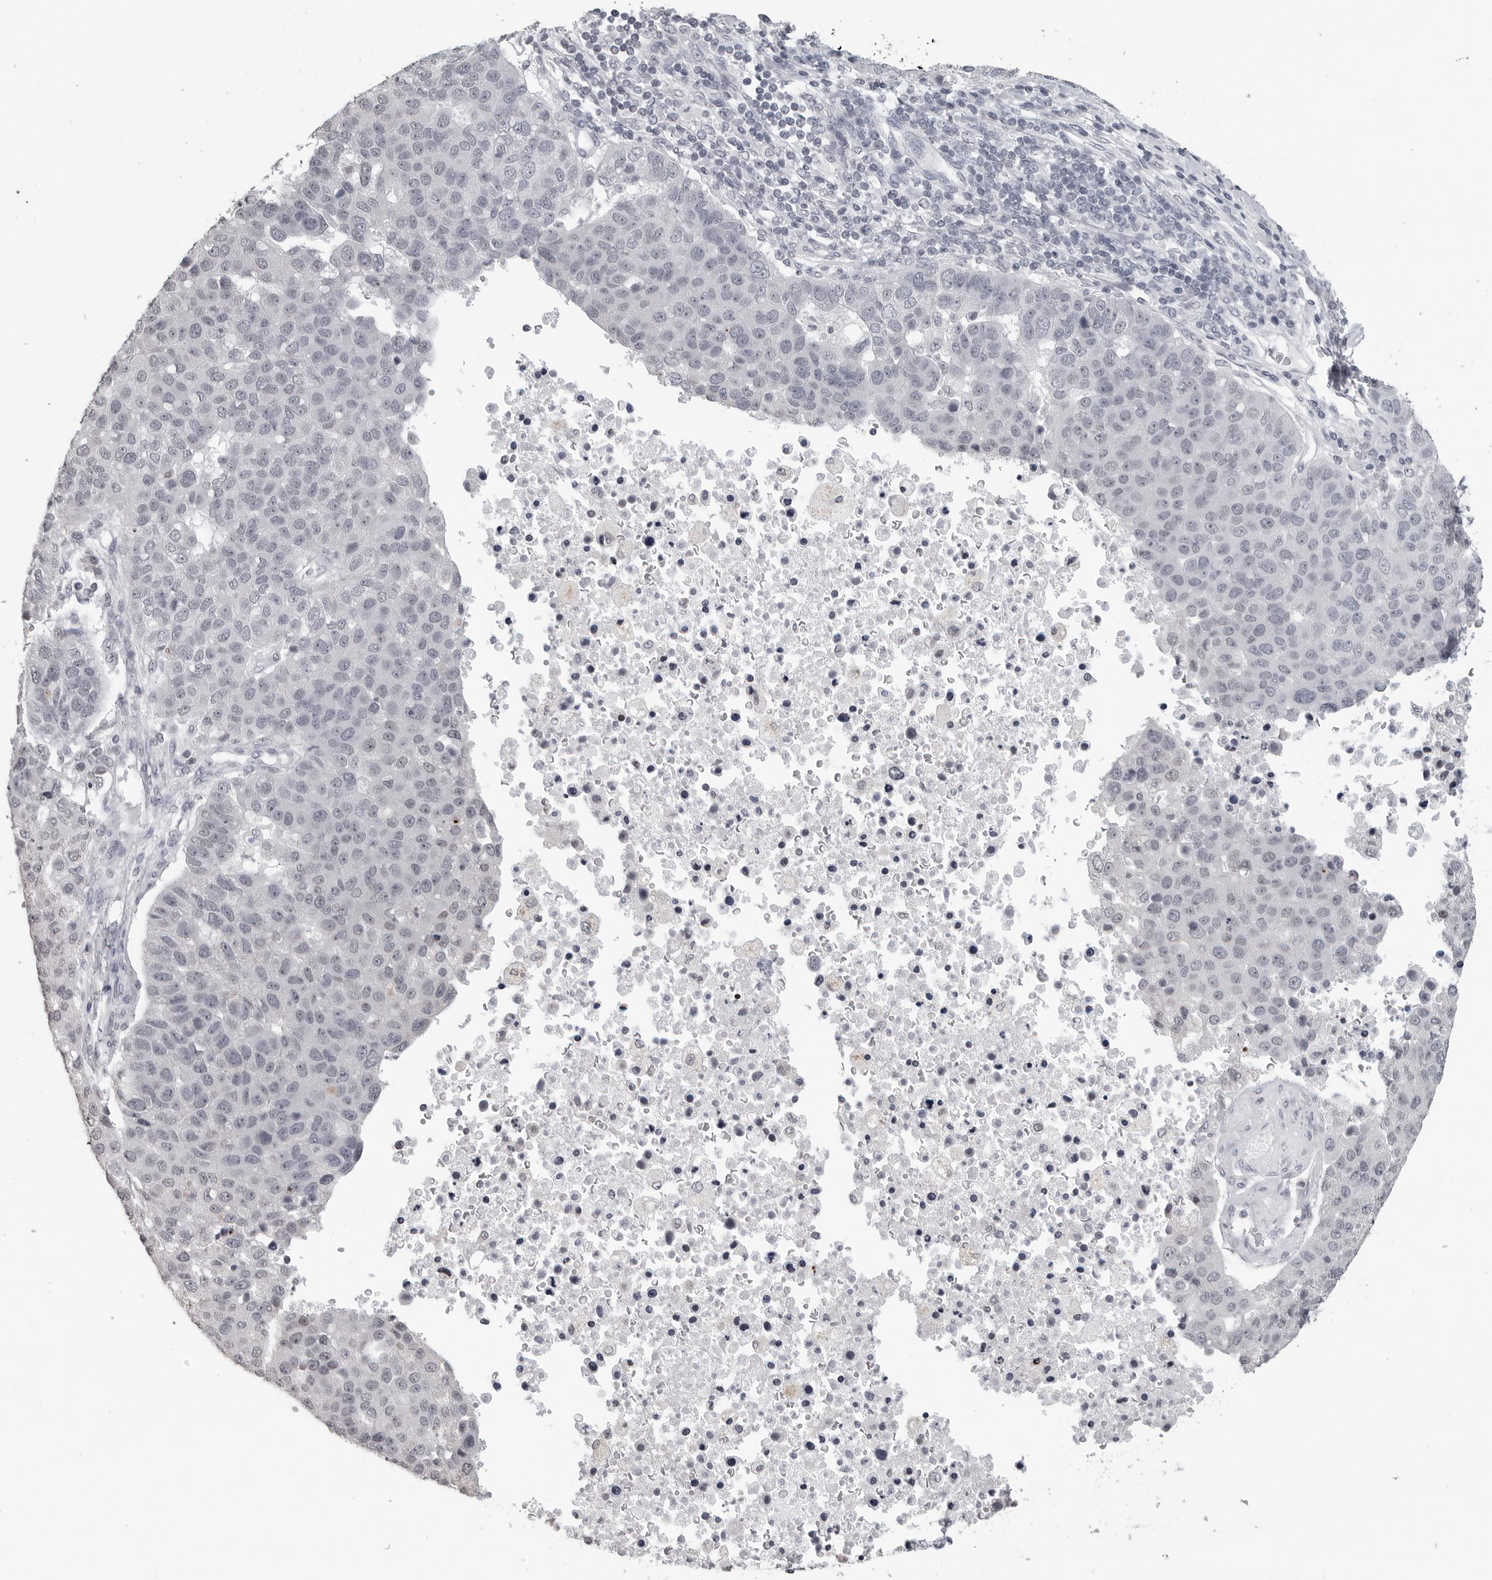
{"staining": {"intensity": "negative", "quantity": "none", "location": "none"}, "tissue": "pancreatic cancer", "cell_type": "Tumor cells", "image_type": "cancer", "snomed": [{"axis": "morphology", "description": "Adenocarcinoma, NOS"}, {"axis": "topography", "description": "Pancreas"}], "caption": "Adenocarcinoma (pancreatic) was stained to show a protein in brown. There is no significant staining in tumor cells. The staining is performed using DAB (3,3'-diaminobenzidine) brown chromogen with nuclei counter-stained in using hematoxylin.", "gene": "DDX54", "patient": {"sex": "female", "age": 61}}